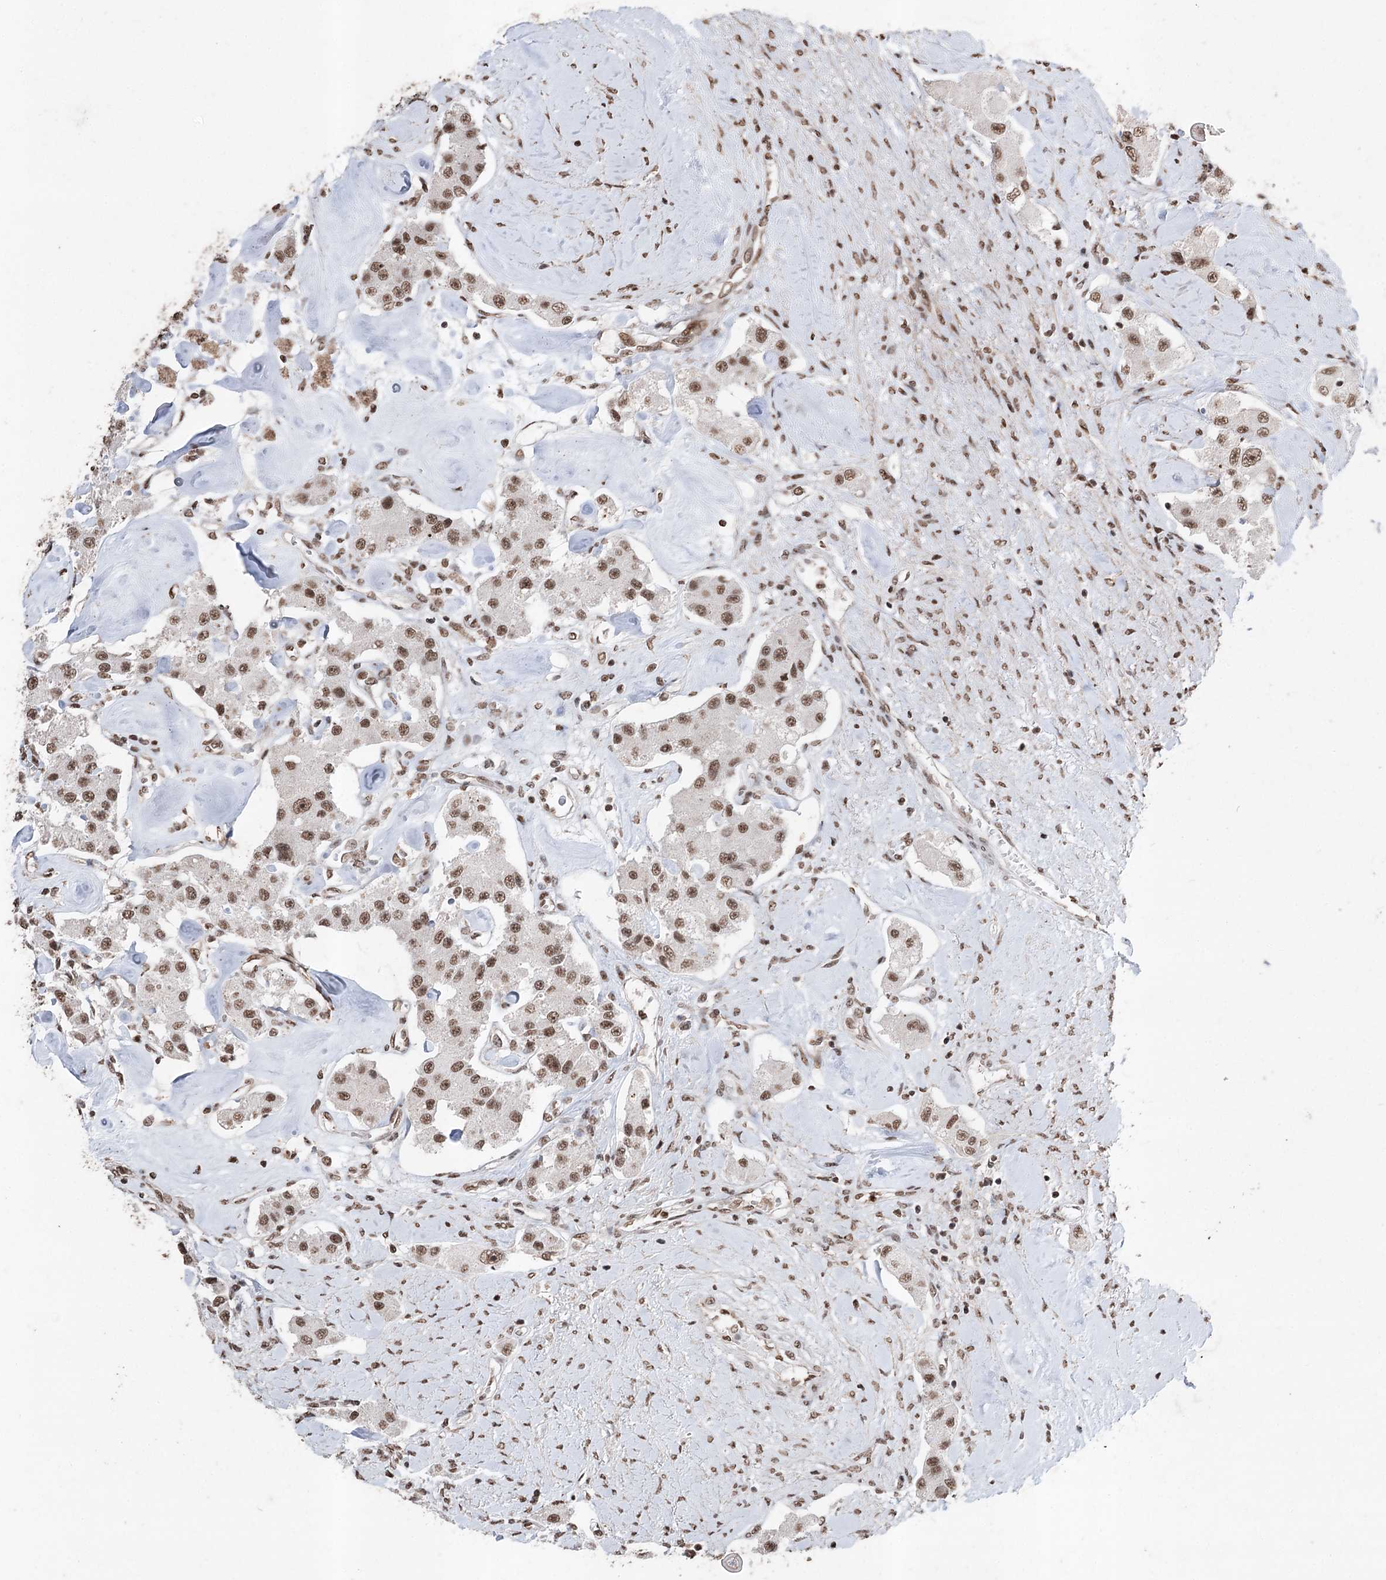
{"staining": {"intensity": "moderate", "quantity": ">75%", "location": "nuclear"}, "tissue": "carcinoid", "cell_type": "Tumor cells", "image_type": "cancer", "snomed": [{"axis": "morphology", "description": "Carcinoid, malignant, NOS"}, {"axis": "topography", "description": "Pancreas"}], "caption": "A micrograph of human malignant carcinoid stained for a protein demonstrates moderate nuclear brown staining in tumor cells.", "gene": "PDCD4", "patient": {"sex": "male", "age": 41}}